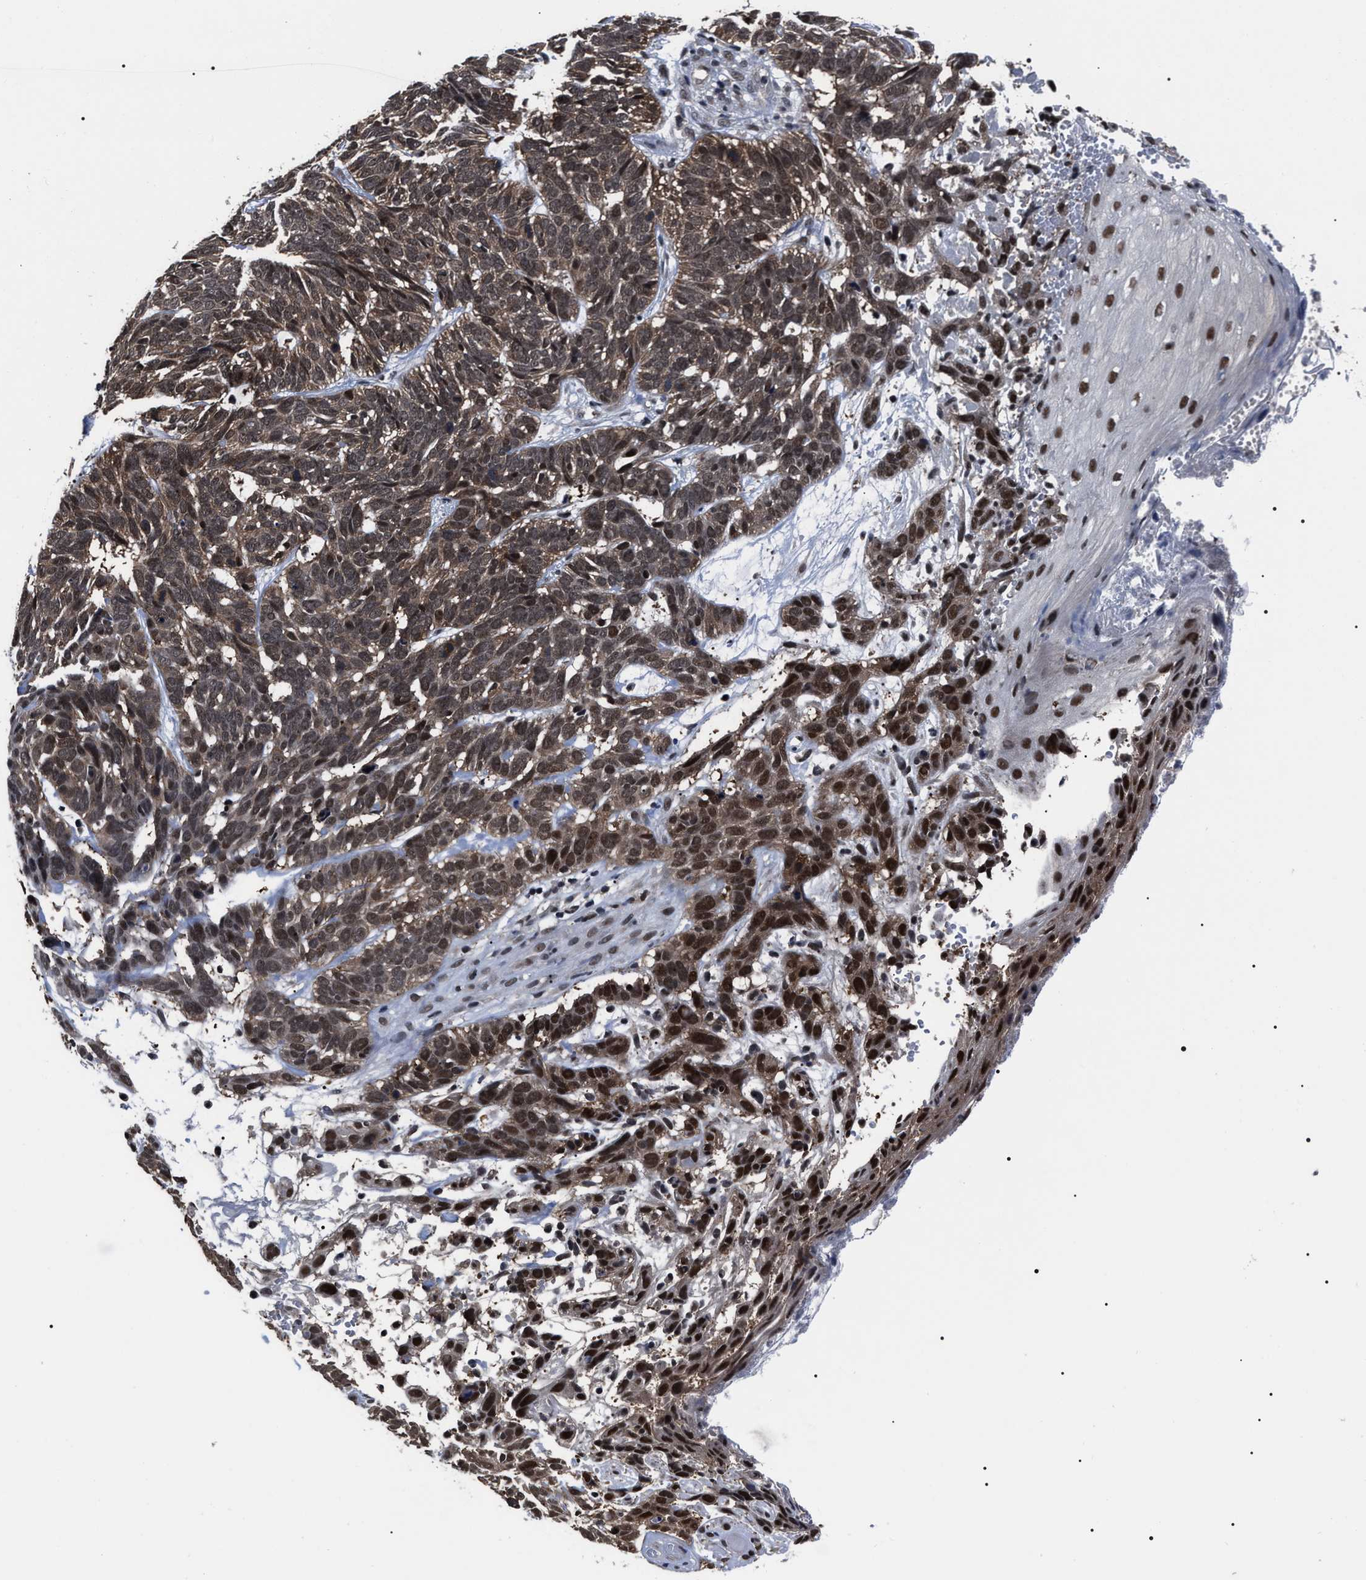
{"staining": {"intensity": "moderate", "quantity": ">75%", "location": "cytoplasmic/membranous,nuclear"}, "tissue": "skin cancer", "cell_type": "Tumor cells", "image_type": "cancer", "snomed": [{"axis": "morphology", "description": "Basal cell carcinoma"}, {"axis": "topography", "description": "Skin"}], "caption": "This is a micrograph of immunohistochemistry staining of skin cancer, which shows moderate expression in the cytoplasmic/membranous and nuclear of tumor cells.", "gene": "CSNK2A1", "patient": {"sex": "male", "age": 87}}